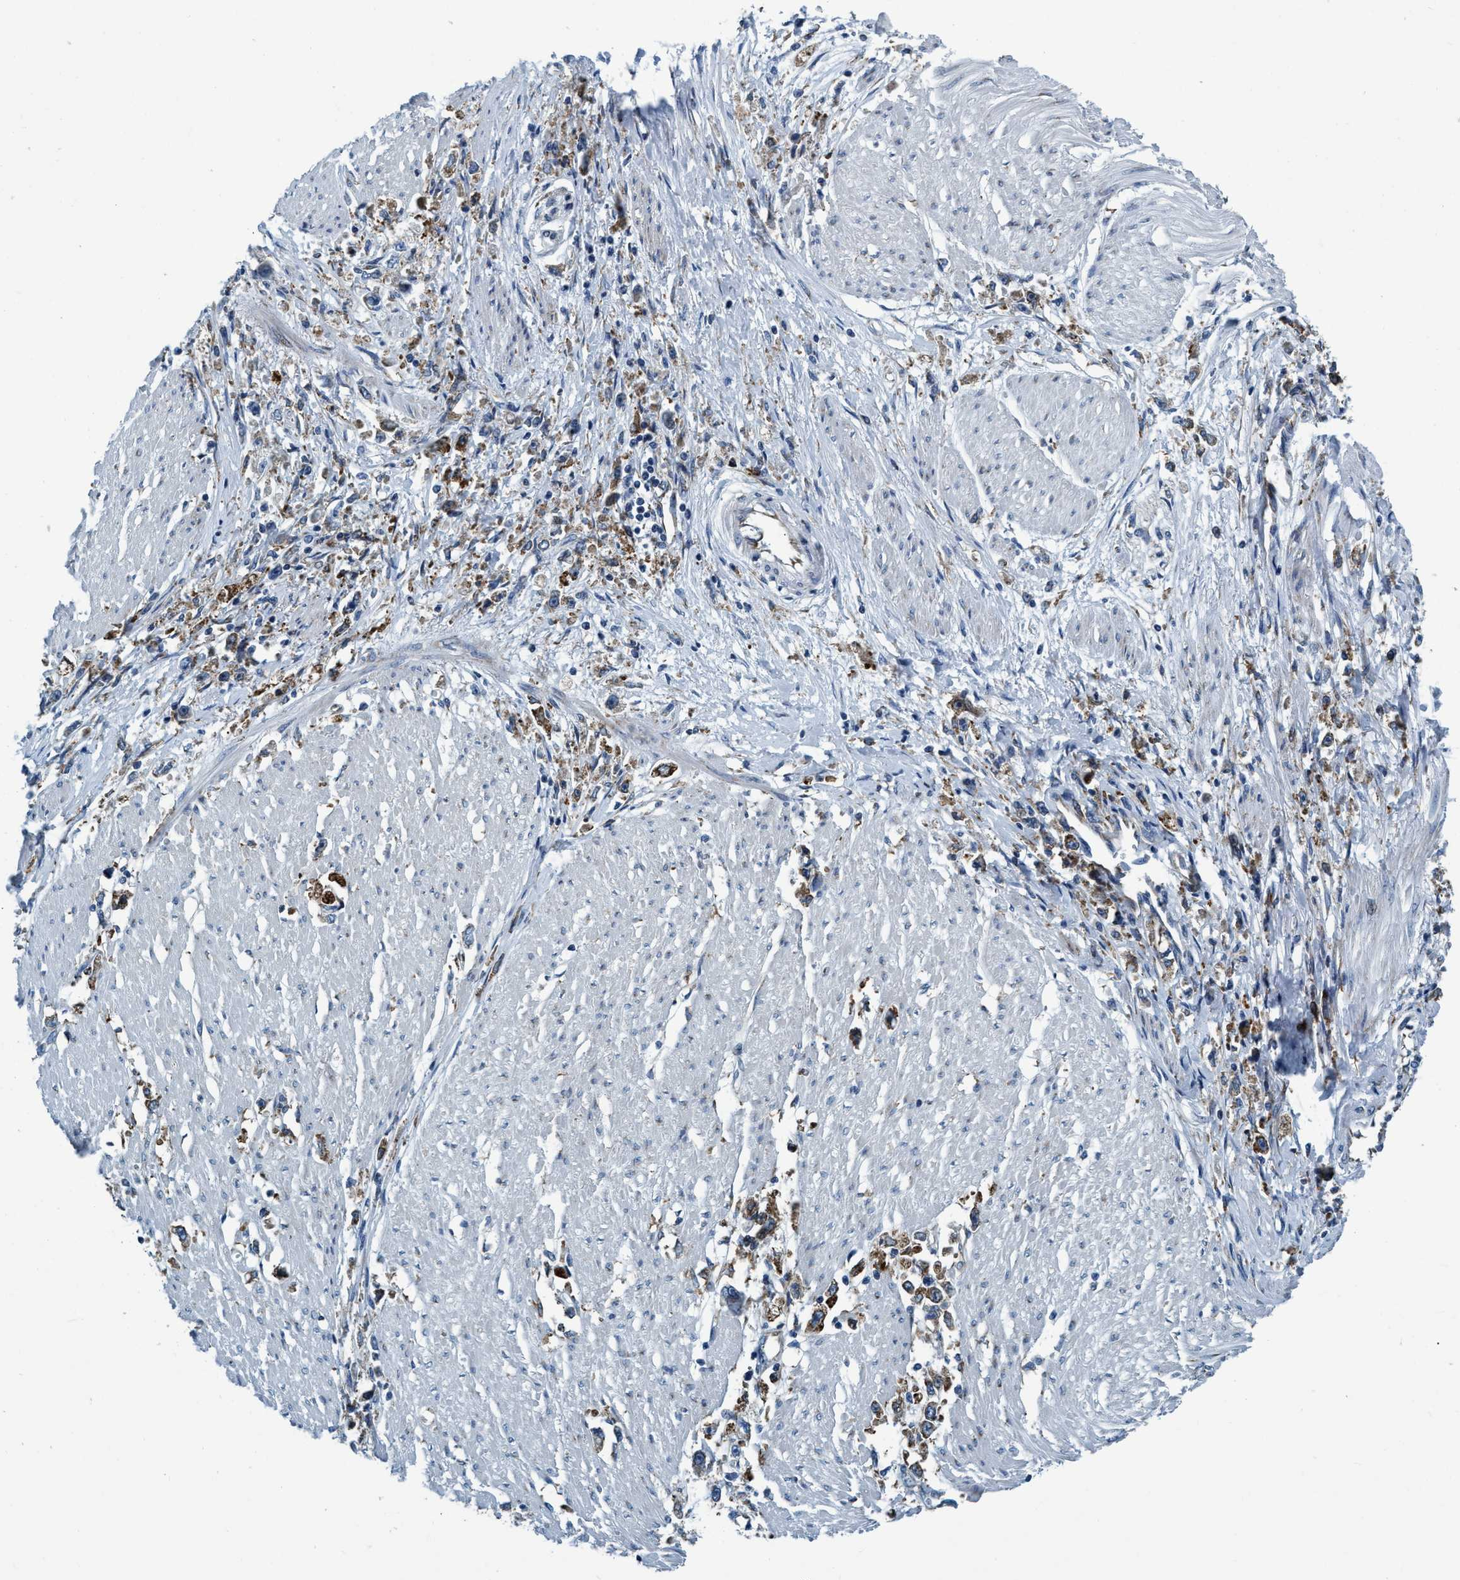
{"staining": {"intensity": "moderate", "quantity": "25%-75%", "location": "cytoplasmic/membranous"}, "tissue": "stomach cancer", "cell_type": "Tumor cells", "image_type": "cancer", "snomed": [{"axis": "morphology", "description": "Adenocarcinoma, NOS"}, {"axis": "topography", "description": "Stomach"}], "caption": "Stomach cancer stained with a brown dye exhibits moderate cytoplasmic/membranous positive expression in approximately 25%-75% of tumor cells.", "gene": "ARMC9", "patient": {"sex": "female", "age": 59}}